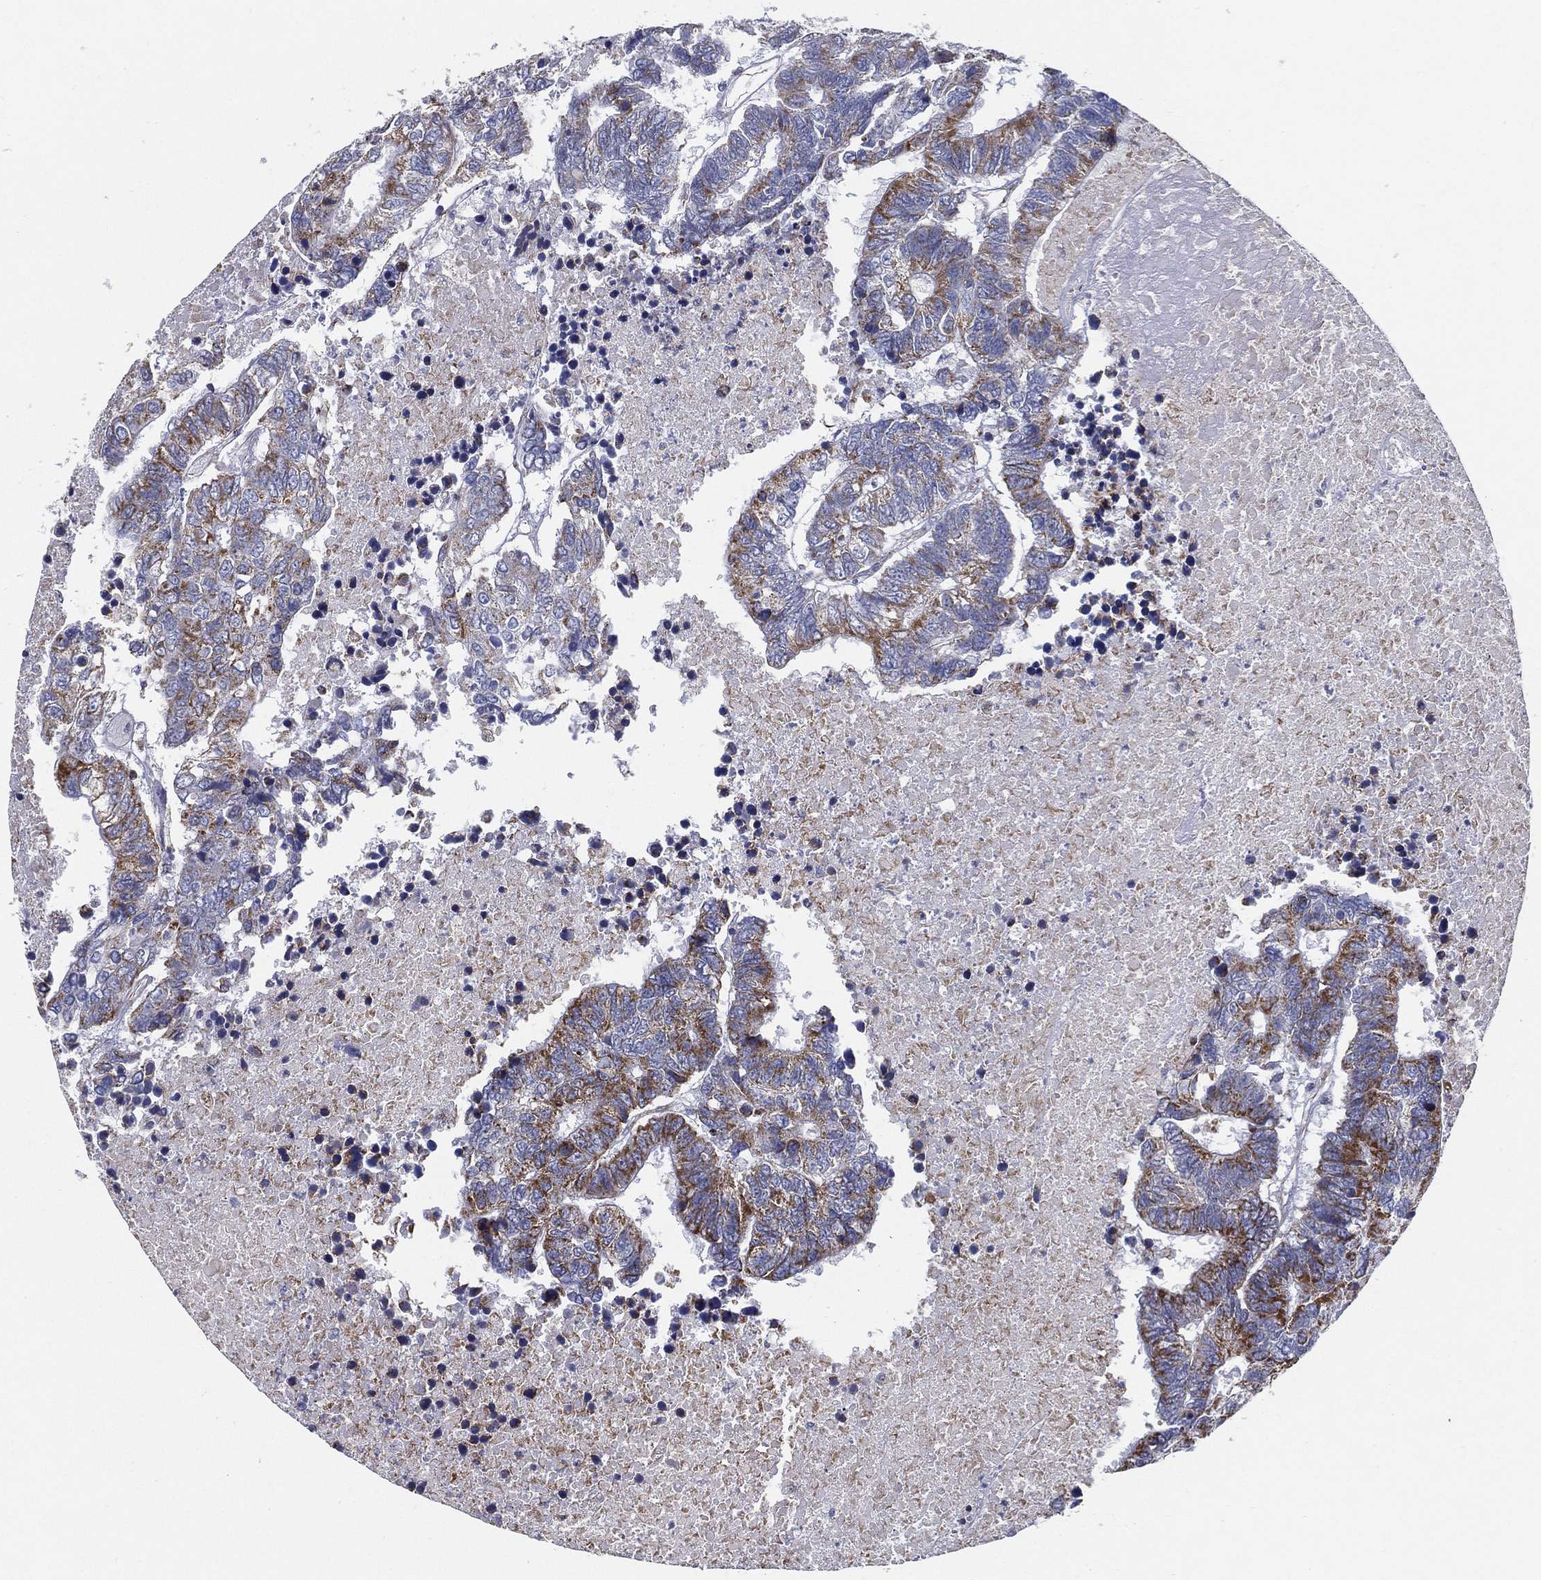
{"staining": {"intensity": "strong", "quantity": "<25%", "location": "cytoplasmic/membranous"}, "tissue": "colorectal cancer", "cell_type": "Tumor cells", "image_type": "cancer", "snomed": [{"axis": "morphology", "description": "Adenocarcinoma, NOS"}, {"axis": "topography", "description": "Colon"}], "caption": "High-magnification brightfield microscopy of colorectal cancer (adenocarcinoma) stained with DAB (brown) and counterstained with hematoxylin (blue). tumor cells exhibit strong cytoplasmic/membranous staining is seen in about<25% of cells.", "gene": "SFXN1", "patient": {"sex": "female", "age": 48}}